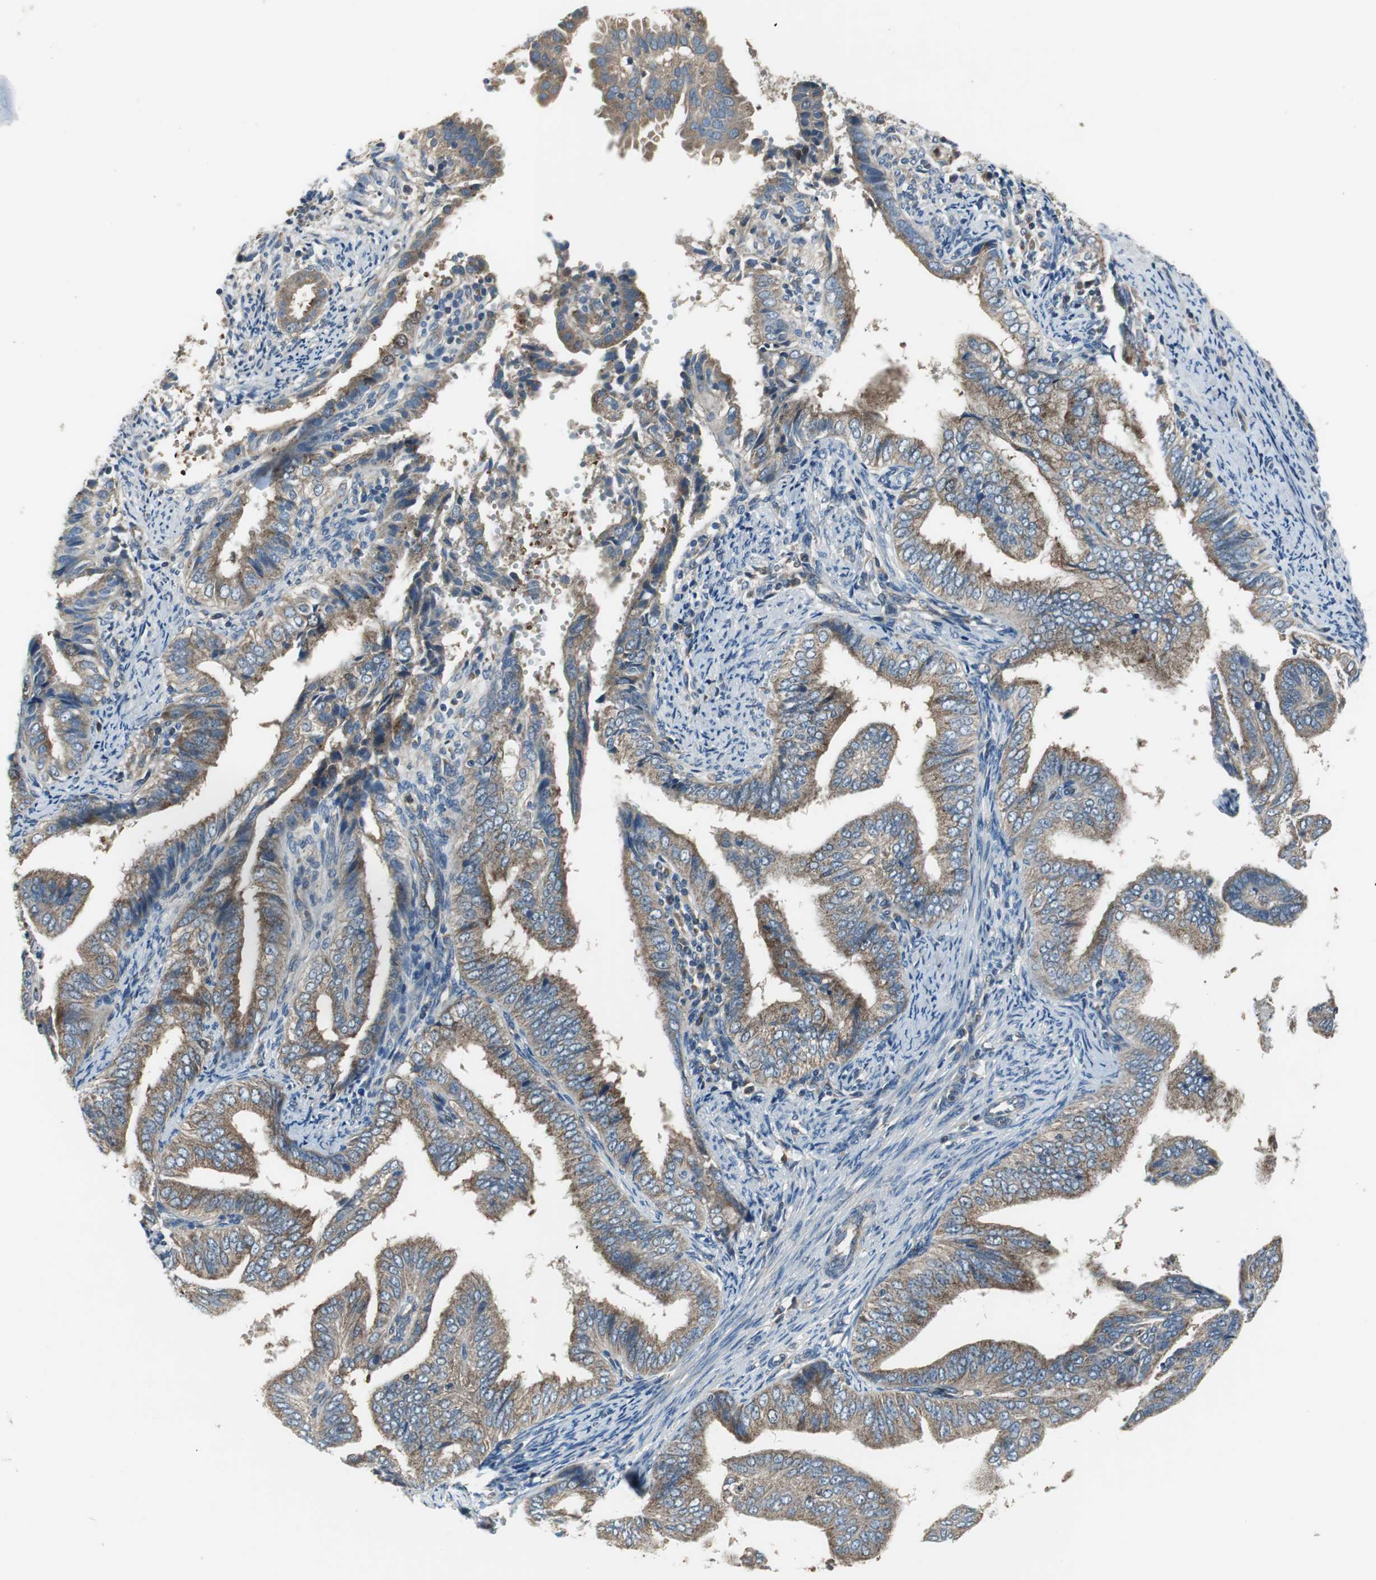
{"staining": {"intensity": "moderate", "quantity": ">75%", "location": "cytoplasmic/membranous"}, "tissue": "endometrial cancer", "cell_type": "Tumor cells", "image_type": "cancer", "snomed": [{"axis": "morphology", "description": "Adenocarcinoma, NOS"}, {"axis": "topography", "description": "Endometrium"}], "caption": "A brown stain shows moderate cytoplasmic/membranous expression of a protein in human endometrial cancer tumor cells.", "gene": "PI4KB", "patient": {"sex": "female", "age": 58}}